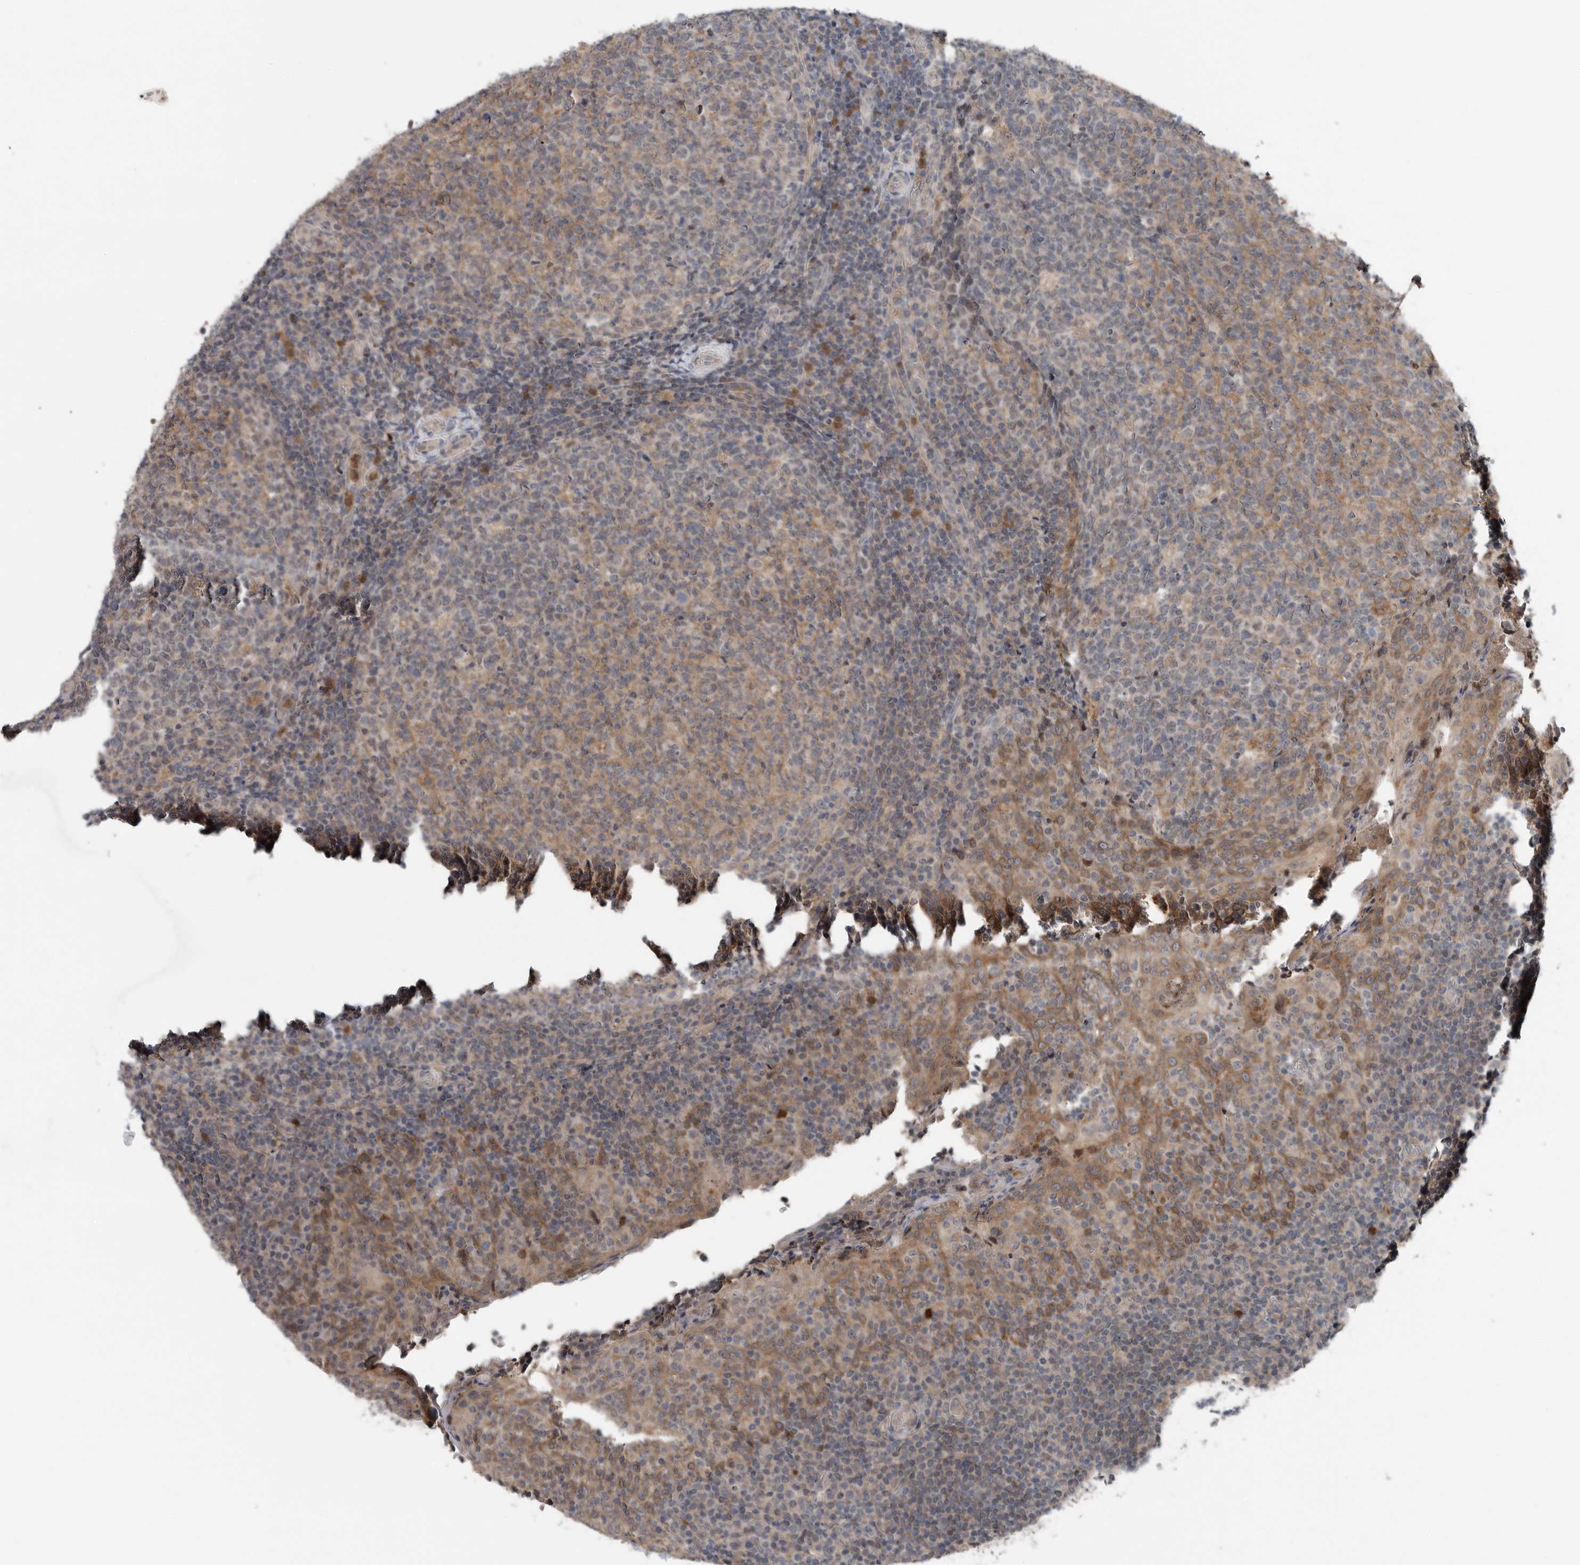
{"staining": {"intensity": "weak", "quantity": ">75%", "location": "cytoplasmic/membranous"}, "tissue": "tonsil", "cell_type": "Germinal center cells", "image_type": "normal", "snomed": [{"axis": "morphology", "description": "Normal tissue, NOS"}, {"axis": "topography", "description": "Tonsil"}], "caption": "DAB immunohistochemical staining of unremarkable tonsil displays weak cytoplasmic/membranous protein positivity in approximately >75% of germinal center cells.", "gene": "SCP2", "patient": {"sex": "female", "age": 19}}